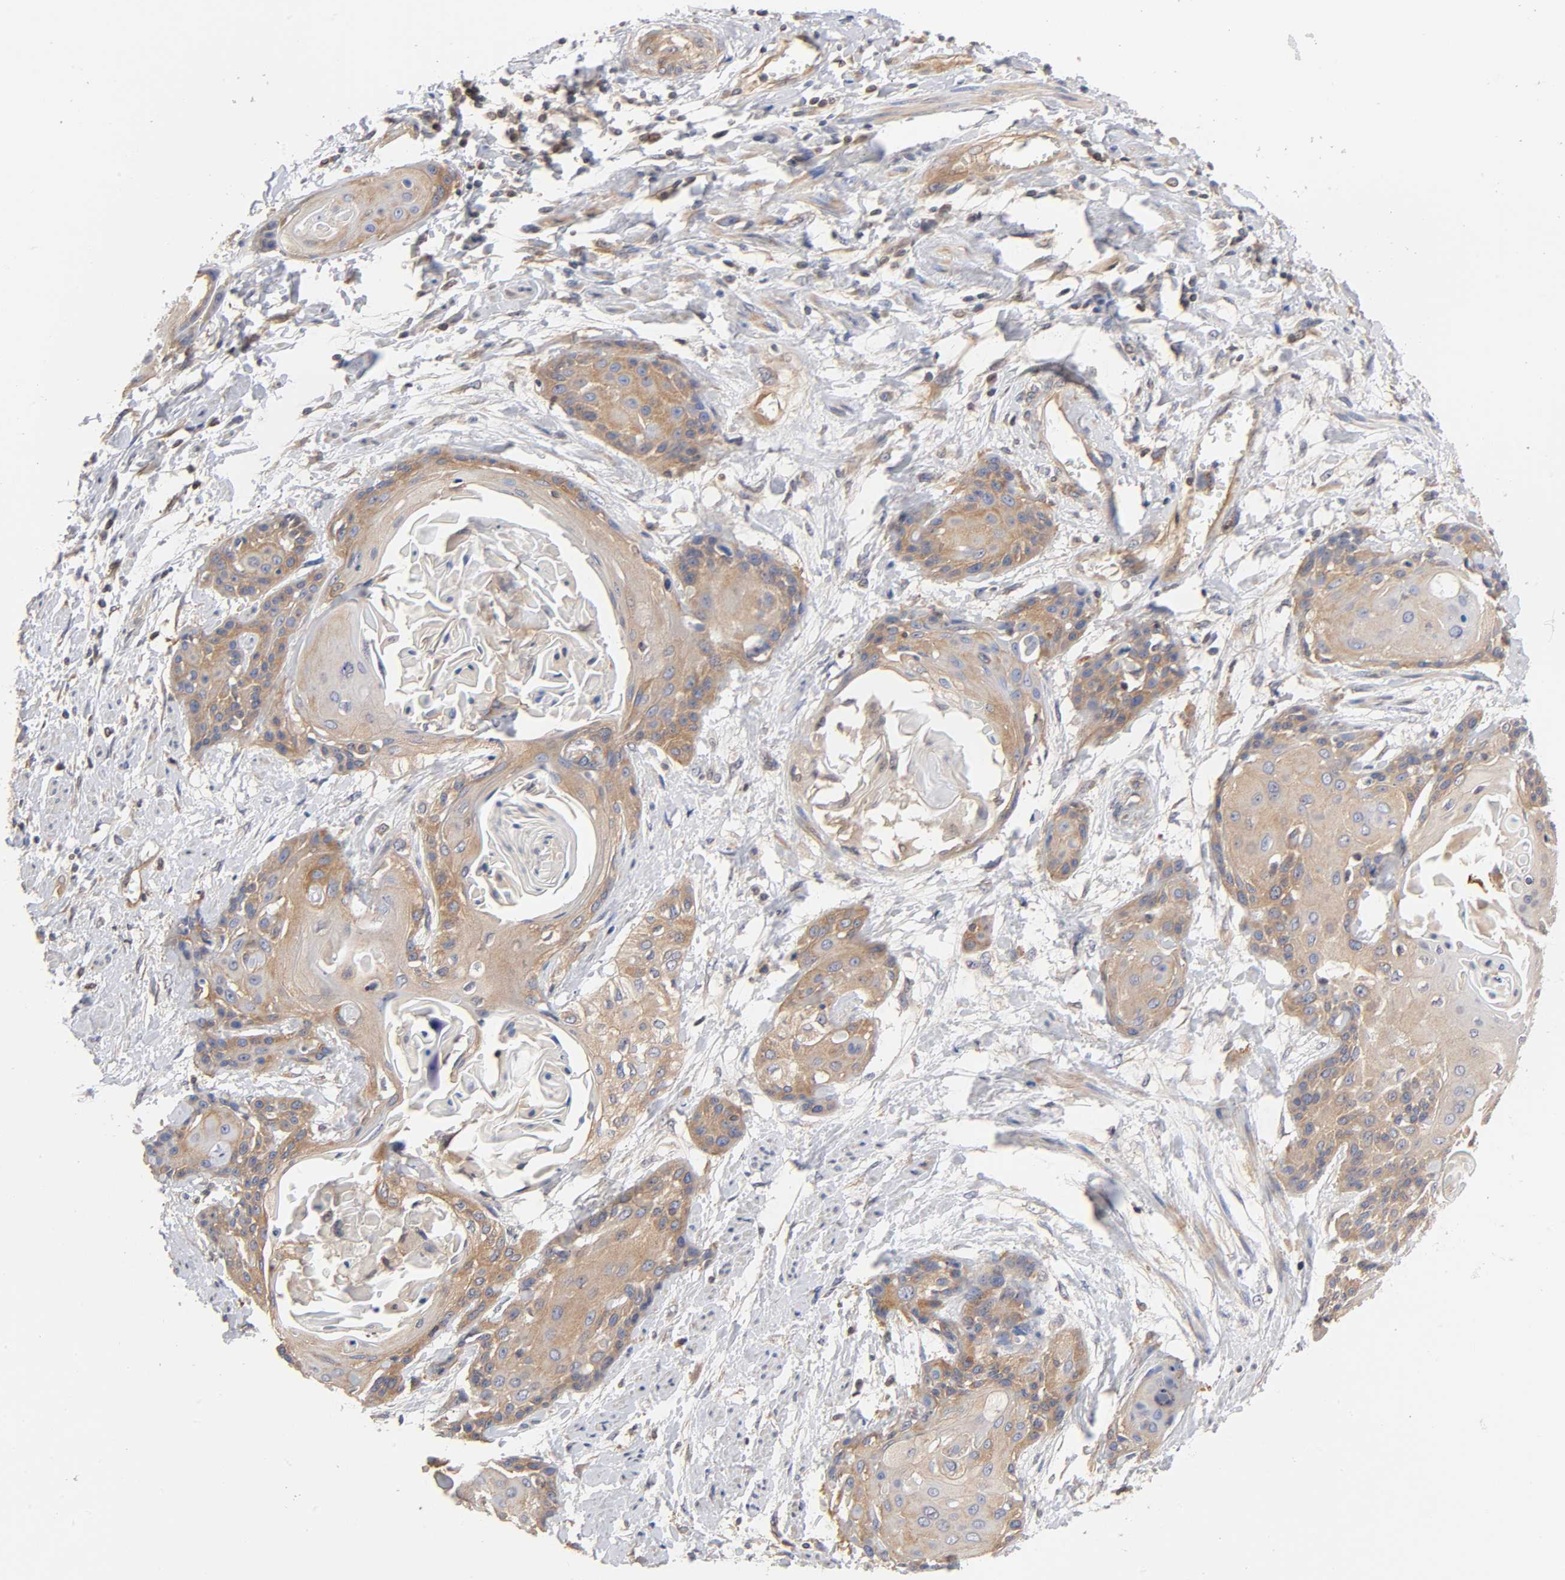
{"staining": {"intensity": "weak", "quantity": "25%-75%", "location": "cytoplasmic/membranous"}, "tissue": "cervical cancer", "cell_type": "Tumor cells", "image_type": "cancer", "snomed": [{"axis": "morphology", "description": "Squamous cell carcinoma, NOS"}, {"axis": "topography", "description": "Cervix"}], "caption": "Cervical cancer tissue reveals weak cytoplasmic/membranous positivity in about 25%-75% of tumor cells (DAB = brown stain, brightfield microscopy at high magnification).", "gene": "STRN3", "patient": {"sex": "female", "age": 57}}